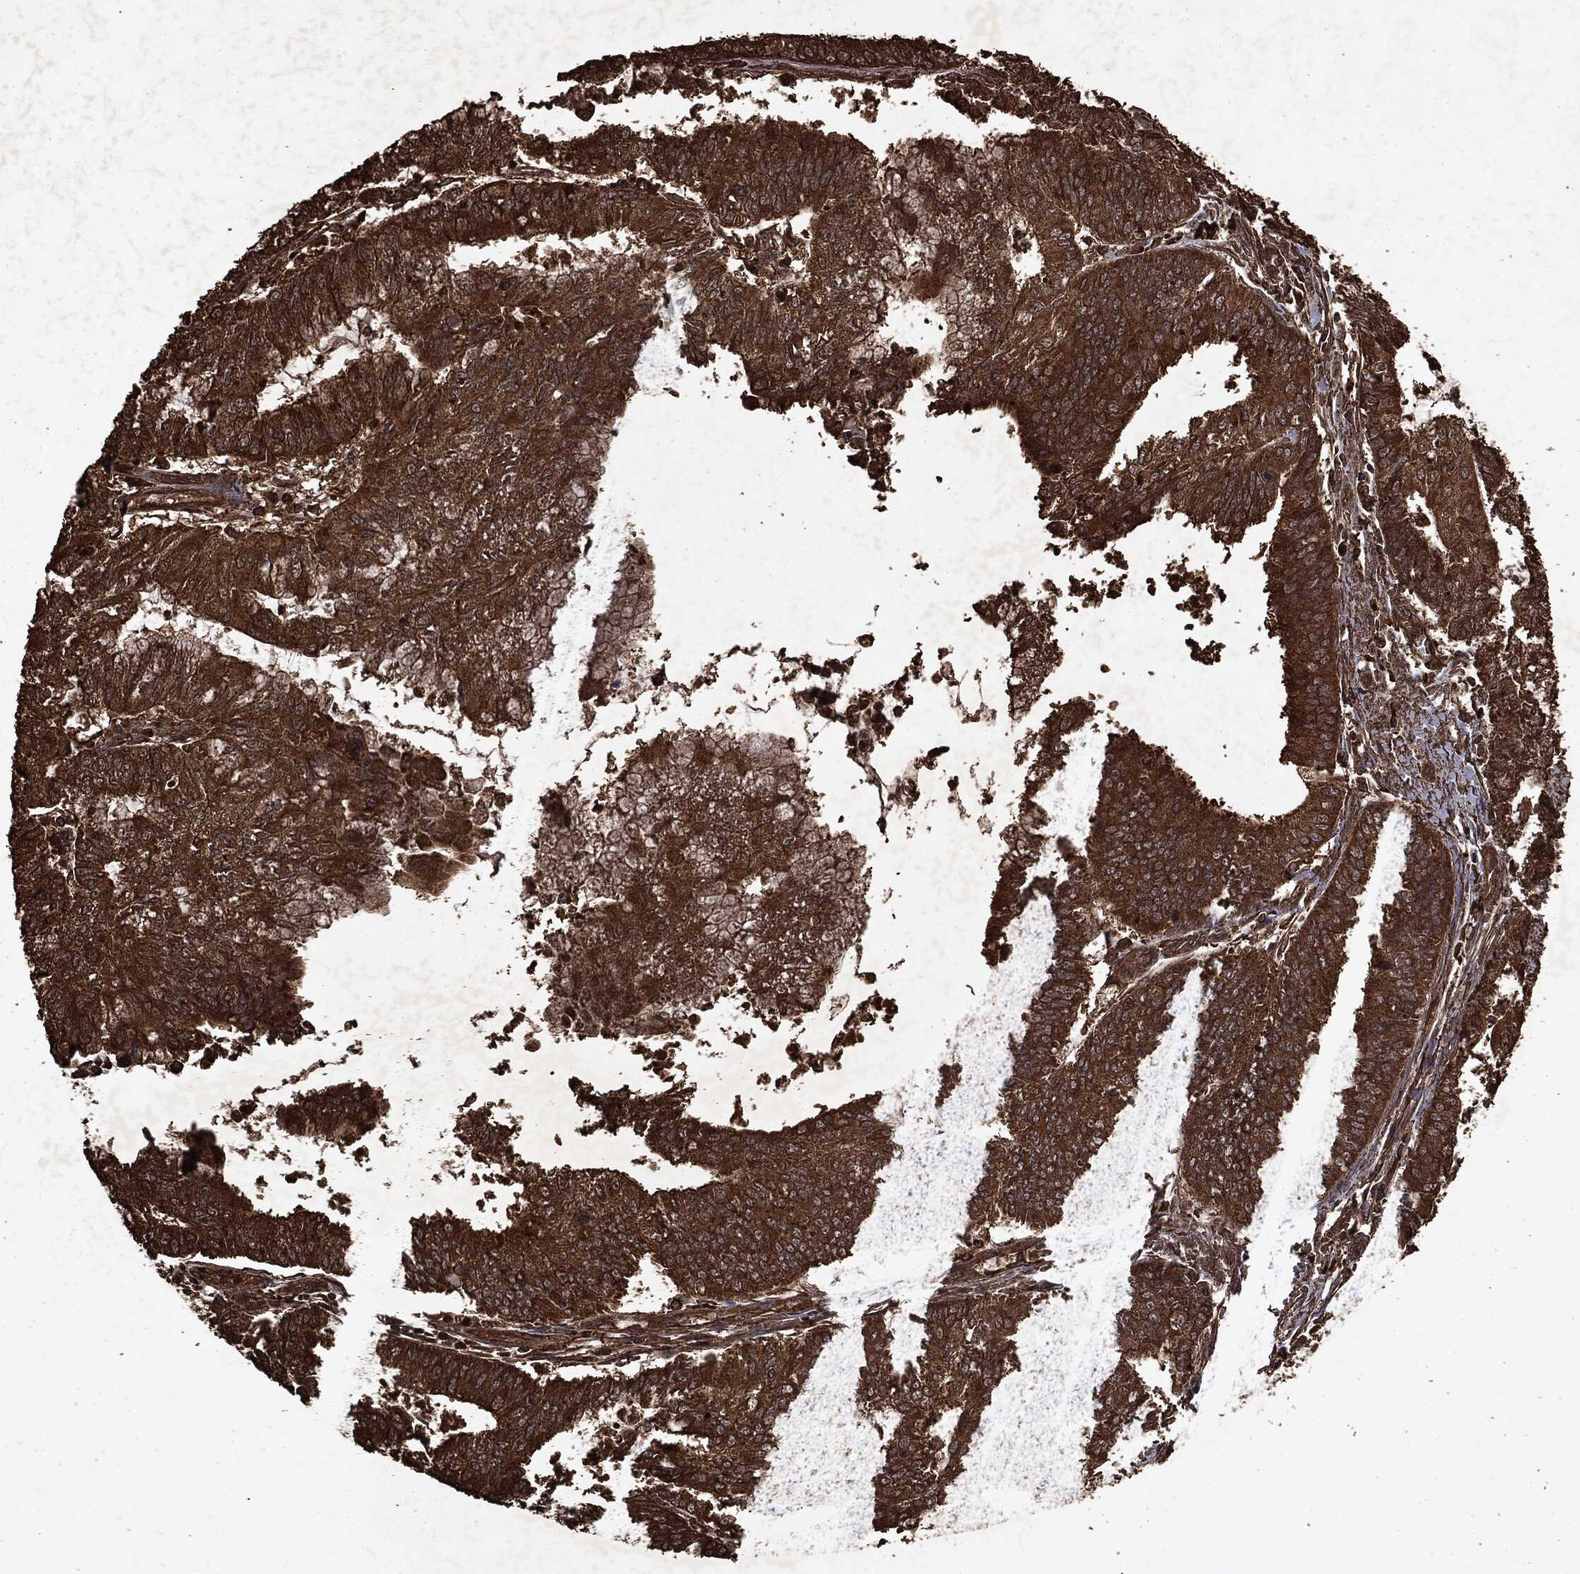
{"staining": {"intensity": "strong", "quantity": ">75%", "location": "cytoplasmic/membranous"}, "tissue": "endometrial cancer", "cell_type": "Tumor cells", "image_type": "cancer", "snomed": [{"axis": "morphology", "description": "Adenocarcinoma, NOS"}, {"axis": "topography", "description": "Endometrium"}], "caption": "There is high levels of strong cytoplasmic/membranous staining in tumor cells of endometrial adenocarcinoma, as demonstrated by immunohistochemical staining (brown color).", "gene": "ARAF", "patient": {"sex": "female", "age": 61}}